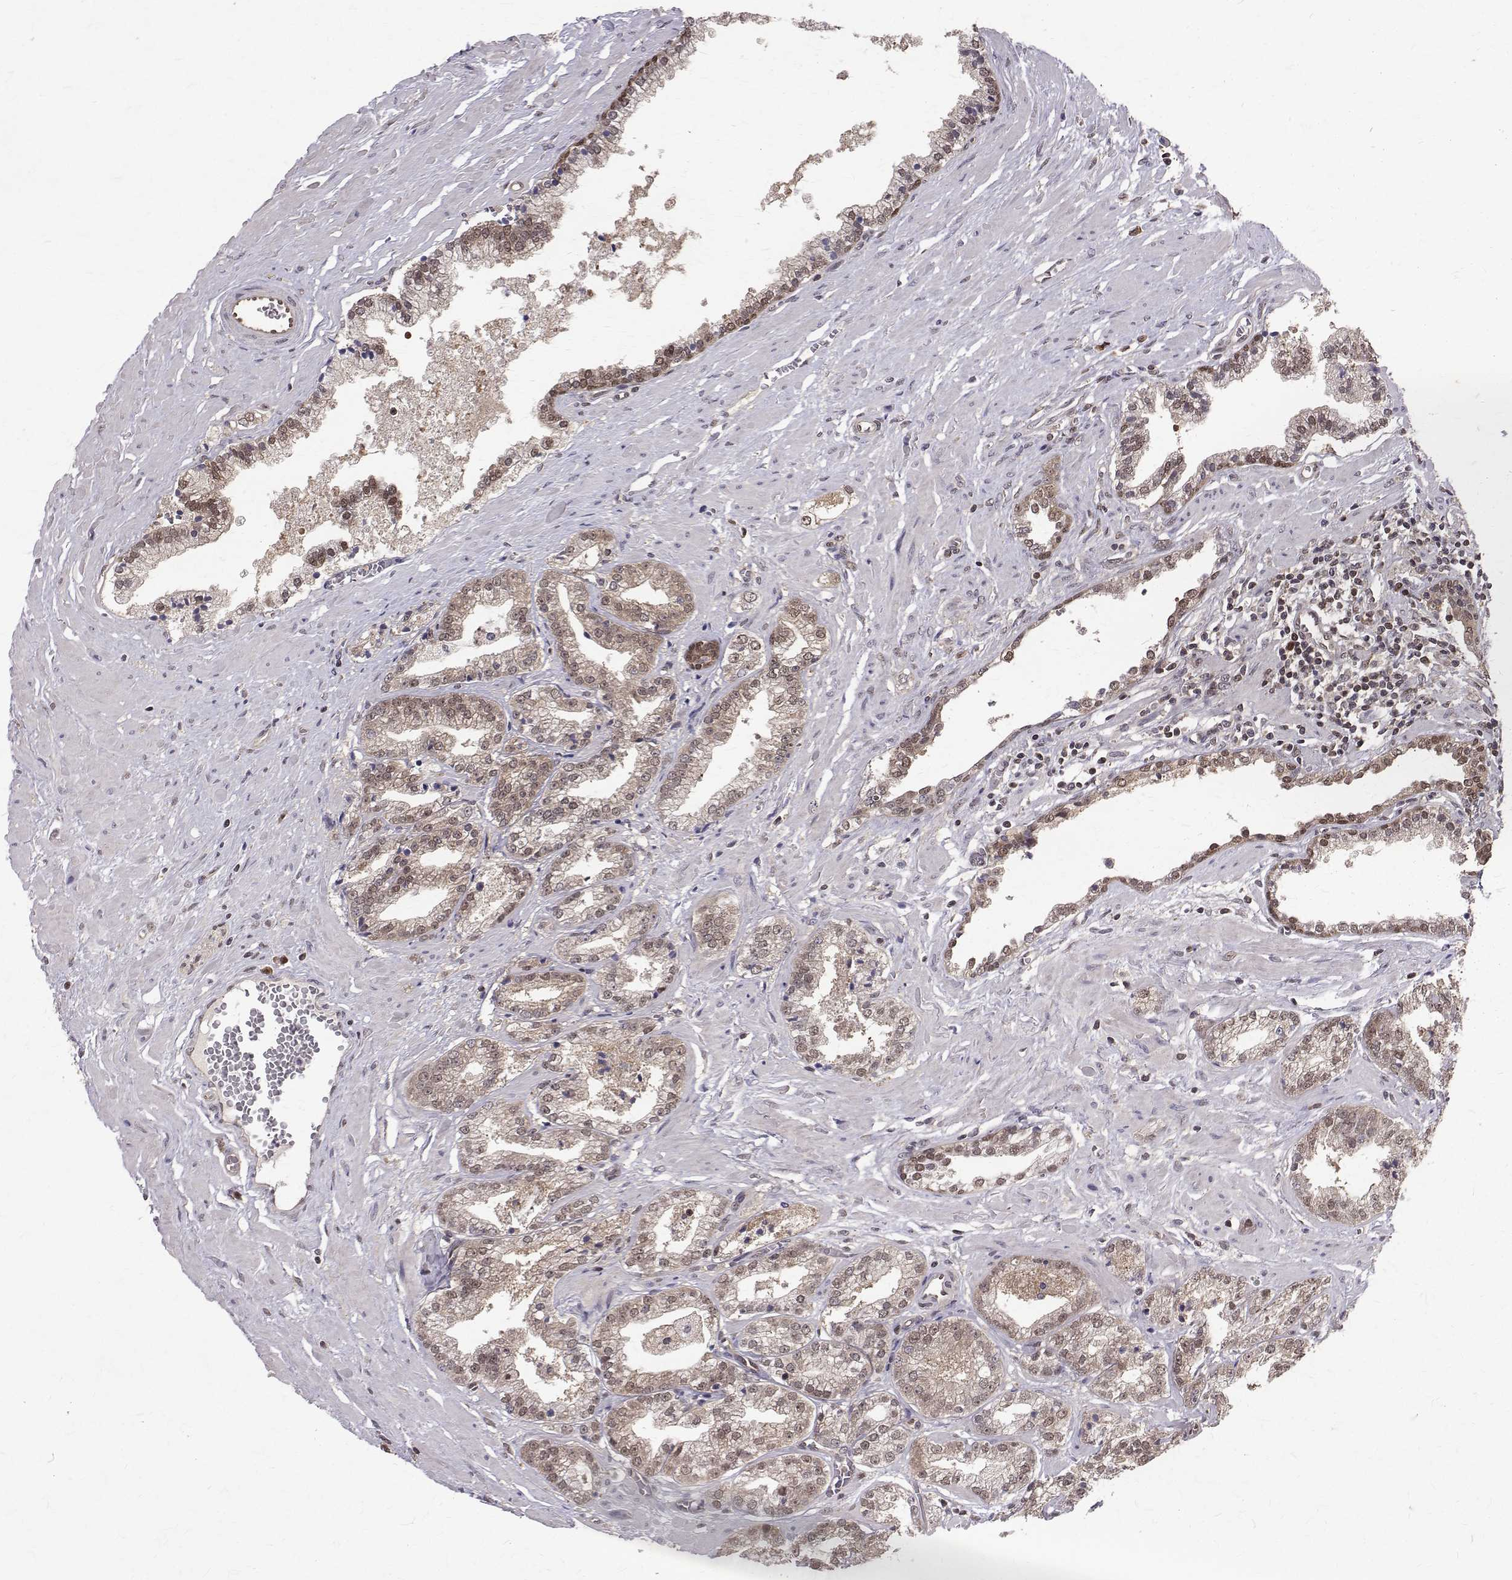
{"staining": {"intensity": "weak", "quantity": ">75%", "location": "cytoplasmic/membranous,nuclear"}, "tissue": "prostate cancer", "cell_type": "Tumor cells", "image_type": "cancer", "snomed": [{"axis": "morphology", "description": "Adenocarcinoma, Low grade"}, {"axis": "topography", "description": "Prostate"}], "caption": "Immunohistochemistry (IHC) (DAB (3,3'-diaminobenzidine)) staining of human prostate cancer demonstrates weak cytoplasmic/membranous and nuclear protein staining in about >75% of tumor cells.", "gene": "NIF3L1", "patient": {"sex": "male", "age": 60}}